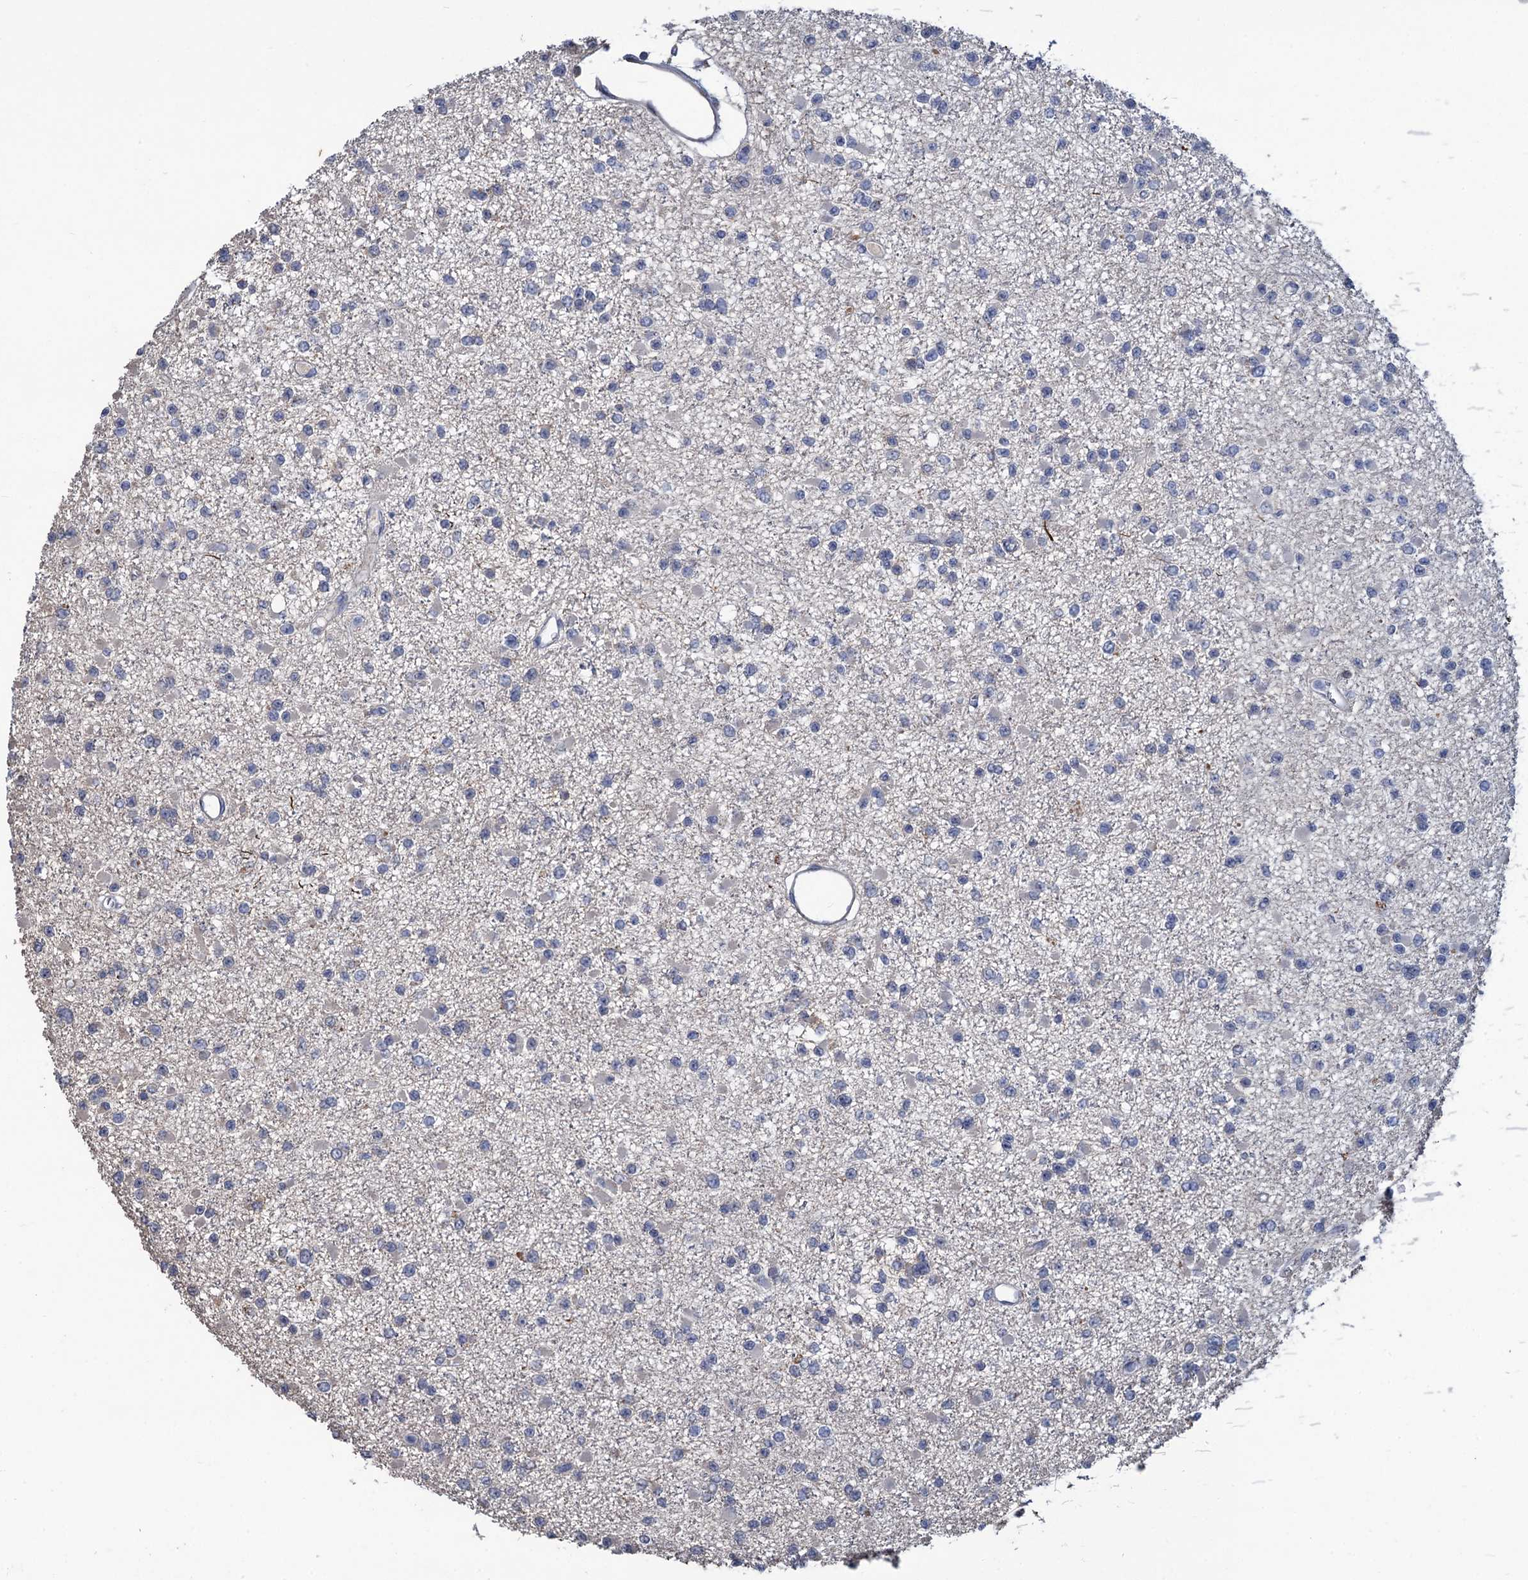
{"staining": {"intensity": "negative", "quantity": "none", "location": "none"}, "tissue": "glioma", "cell_type": "Tumor cells", "image_type": "cancer", "snomed": [{"axis": "morphology", "description": "Glioma, malignant, Low grade"}, {"axis": "topography", "description": "Brain"}], "caption": "High power microscopy image of an immunohistochemistry (IHC) histopathology image of glioma, revealing no significant staining in tumor cells.", "gene": "ESYT3", "patient": {"sex": "female", "age": 22}}